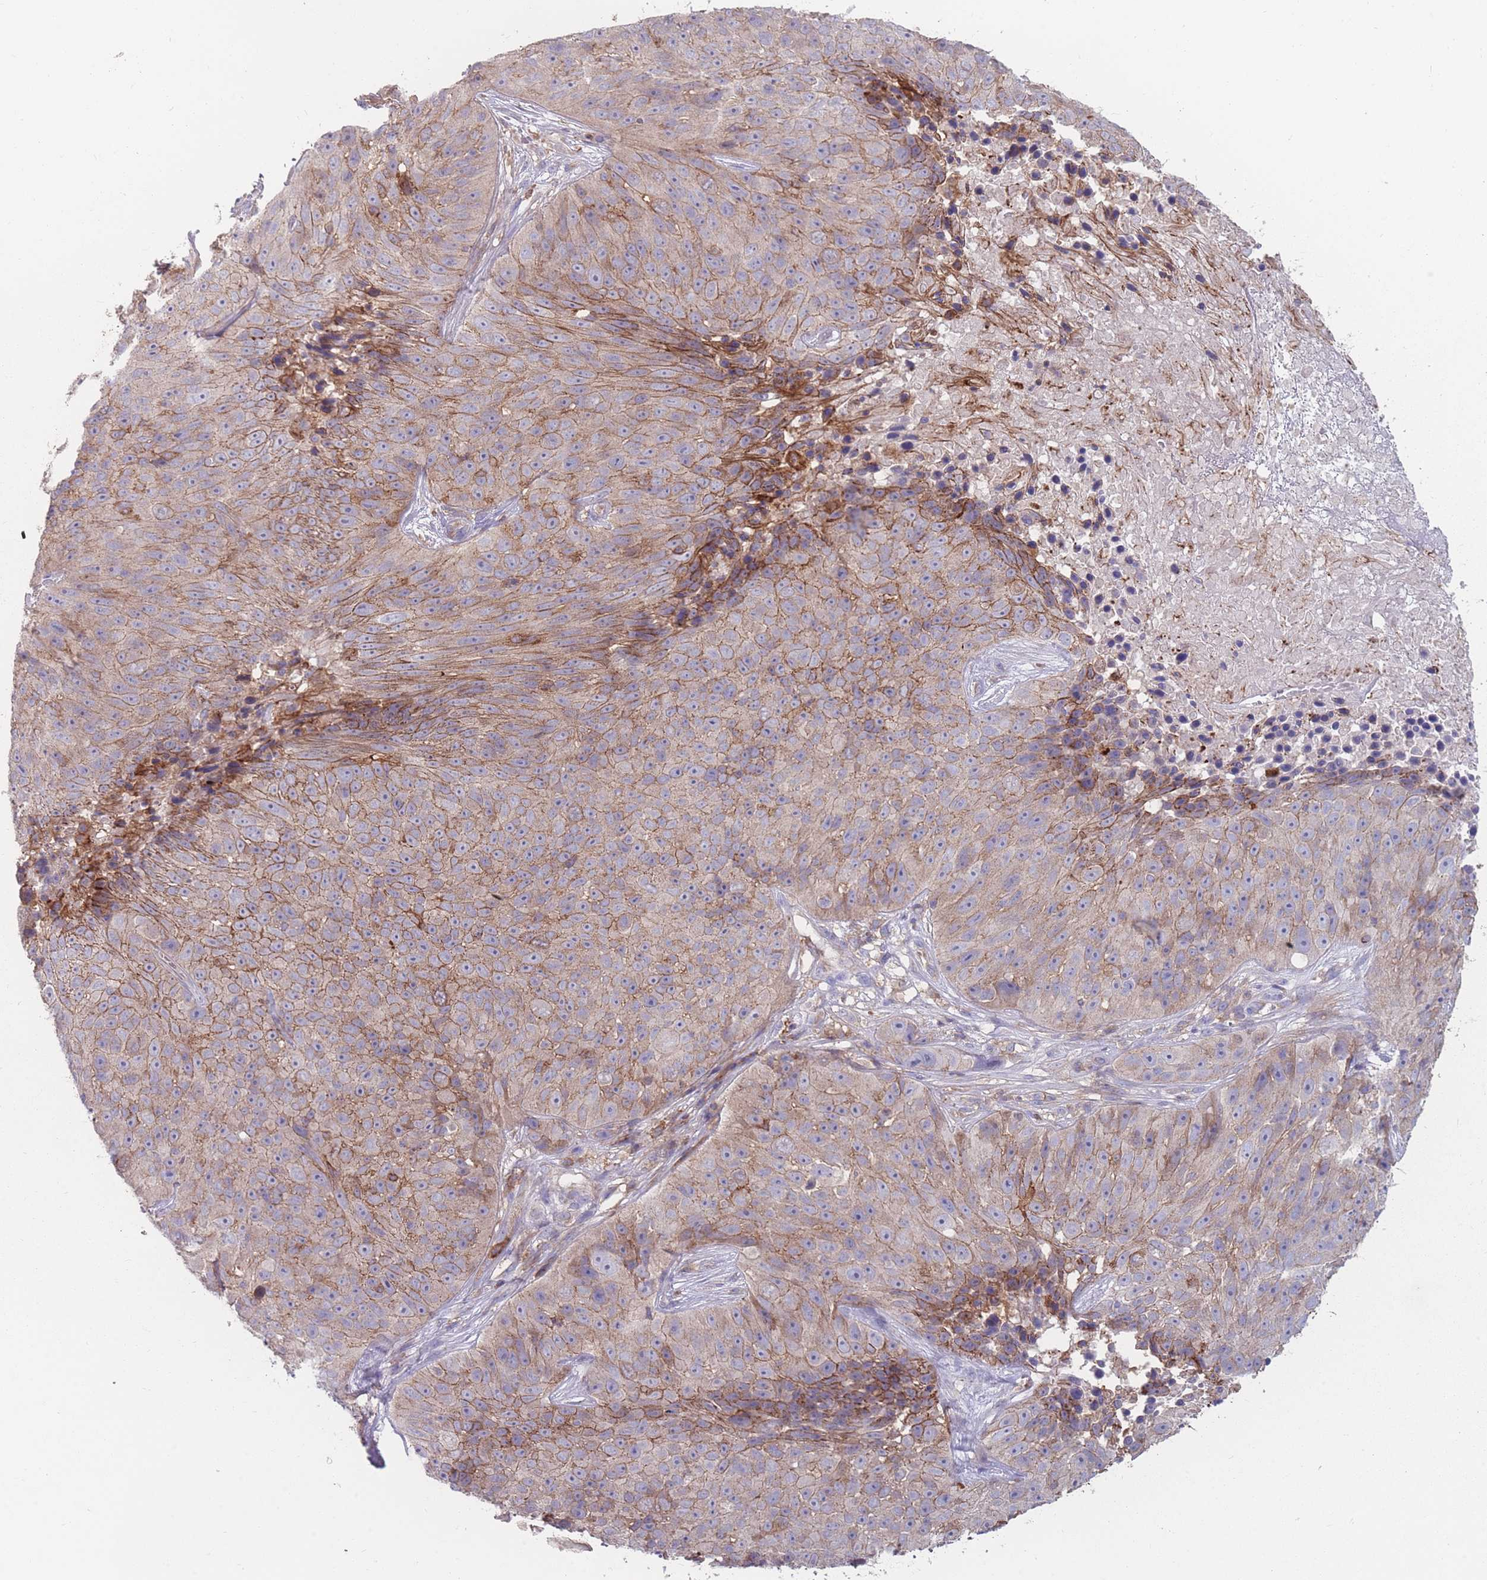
{"staining": {"intensity": "moderate", "quantity": "25%-75%", "location": "cytoplasmic/membranous"}, "tissue": "skin cancer", "cell_type": "Tumor cells", "image_type": "cancer", "snomed": [{"axis": "morphology", "description": "Squamous cell carcinoma, NOS"}, {"axis": "topography", "description": "Skin"}], "caption": "Protein expression analysis of human skin squamous cell carcinoma reveals moderate cytoplasmic/membranous expression in approximately 25%-75% of tumor cells.", "gene": "CD33", "patient": {"sex": "female", "age": 87}}